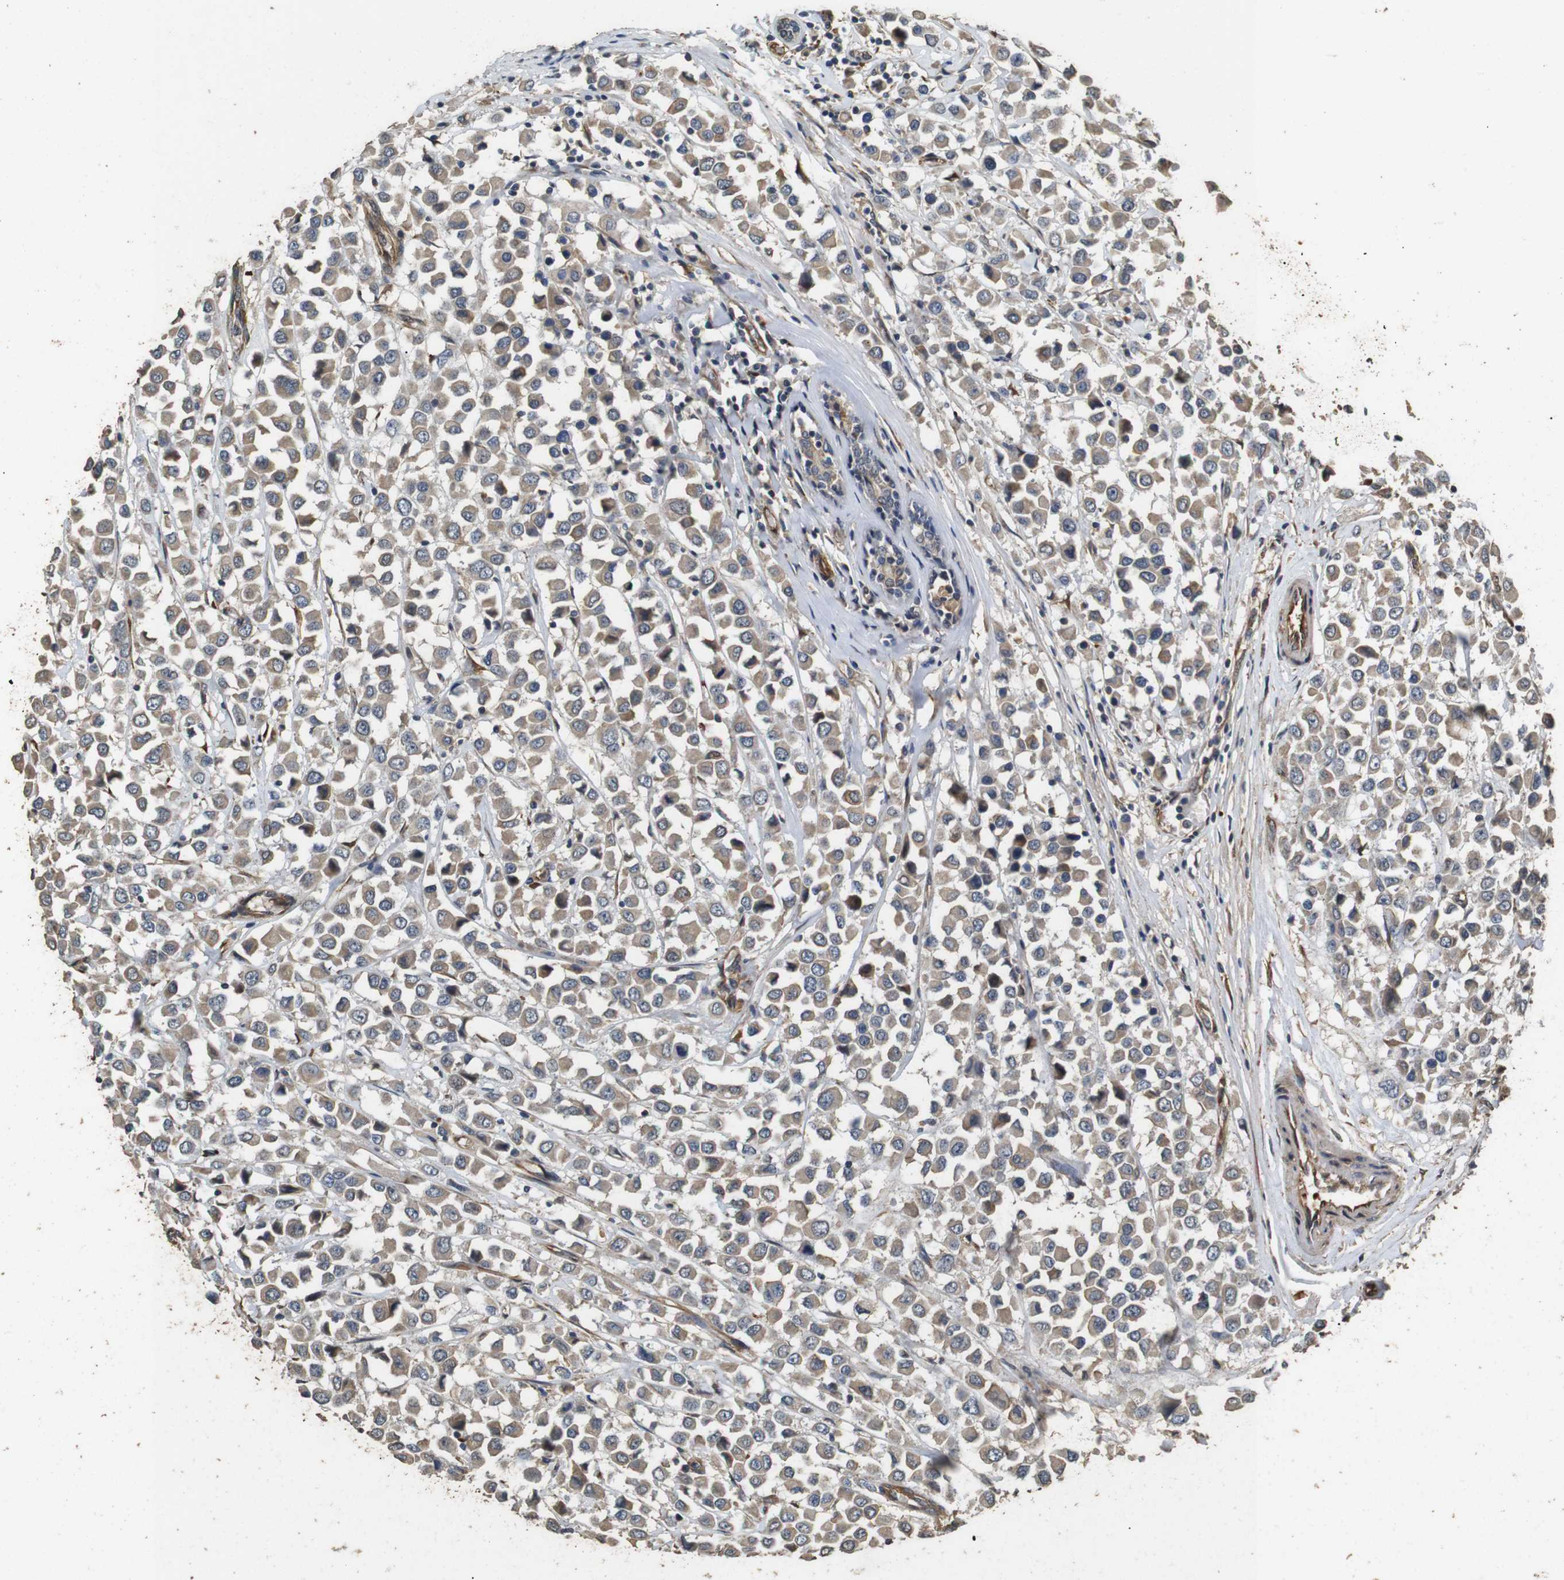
{"staining": {"intensity": "weak", "quantity": ">75%", "location": "cytoplasmic/membranous"}, "tissue": "breast cancer", "cell_type": "Tumor cells", "image_type": "cancer", "snomed": [{"axis": "morphology", "description": "Duct carcinoma"}, {"axis": "topography", "description": "Breast"}], "caption": "Protein expression analysis of human breast cancer reveals weak cytoplasmic/membranous positivity in about >75% of tumor cells.", "gene": "CNPY4", "patient": {"sex": "female", "age": 61}}